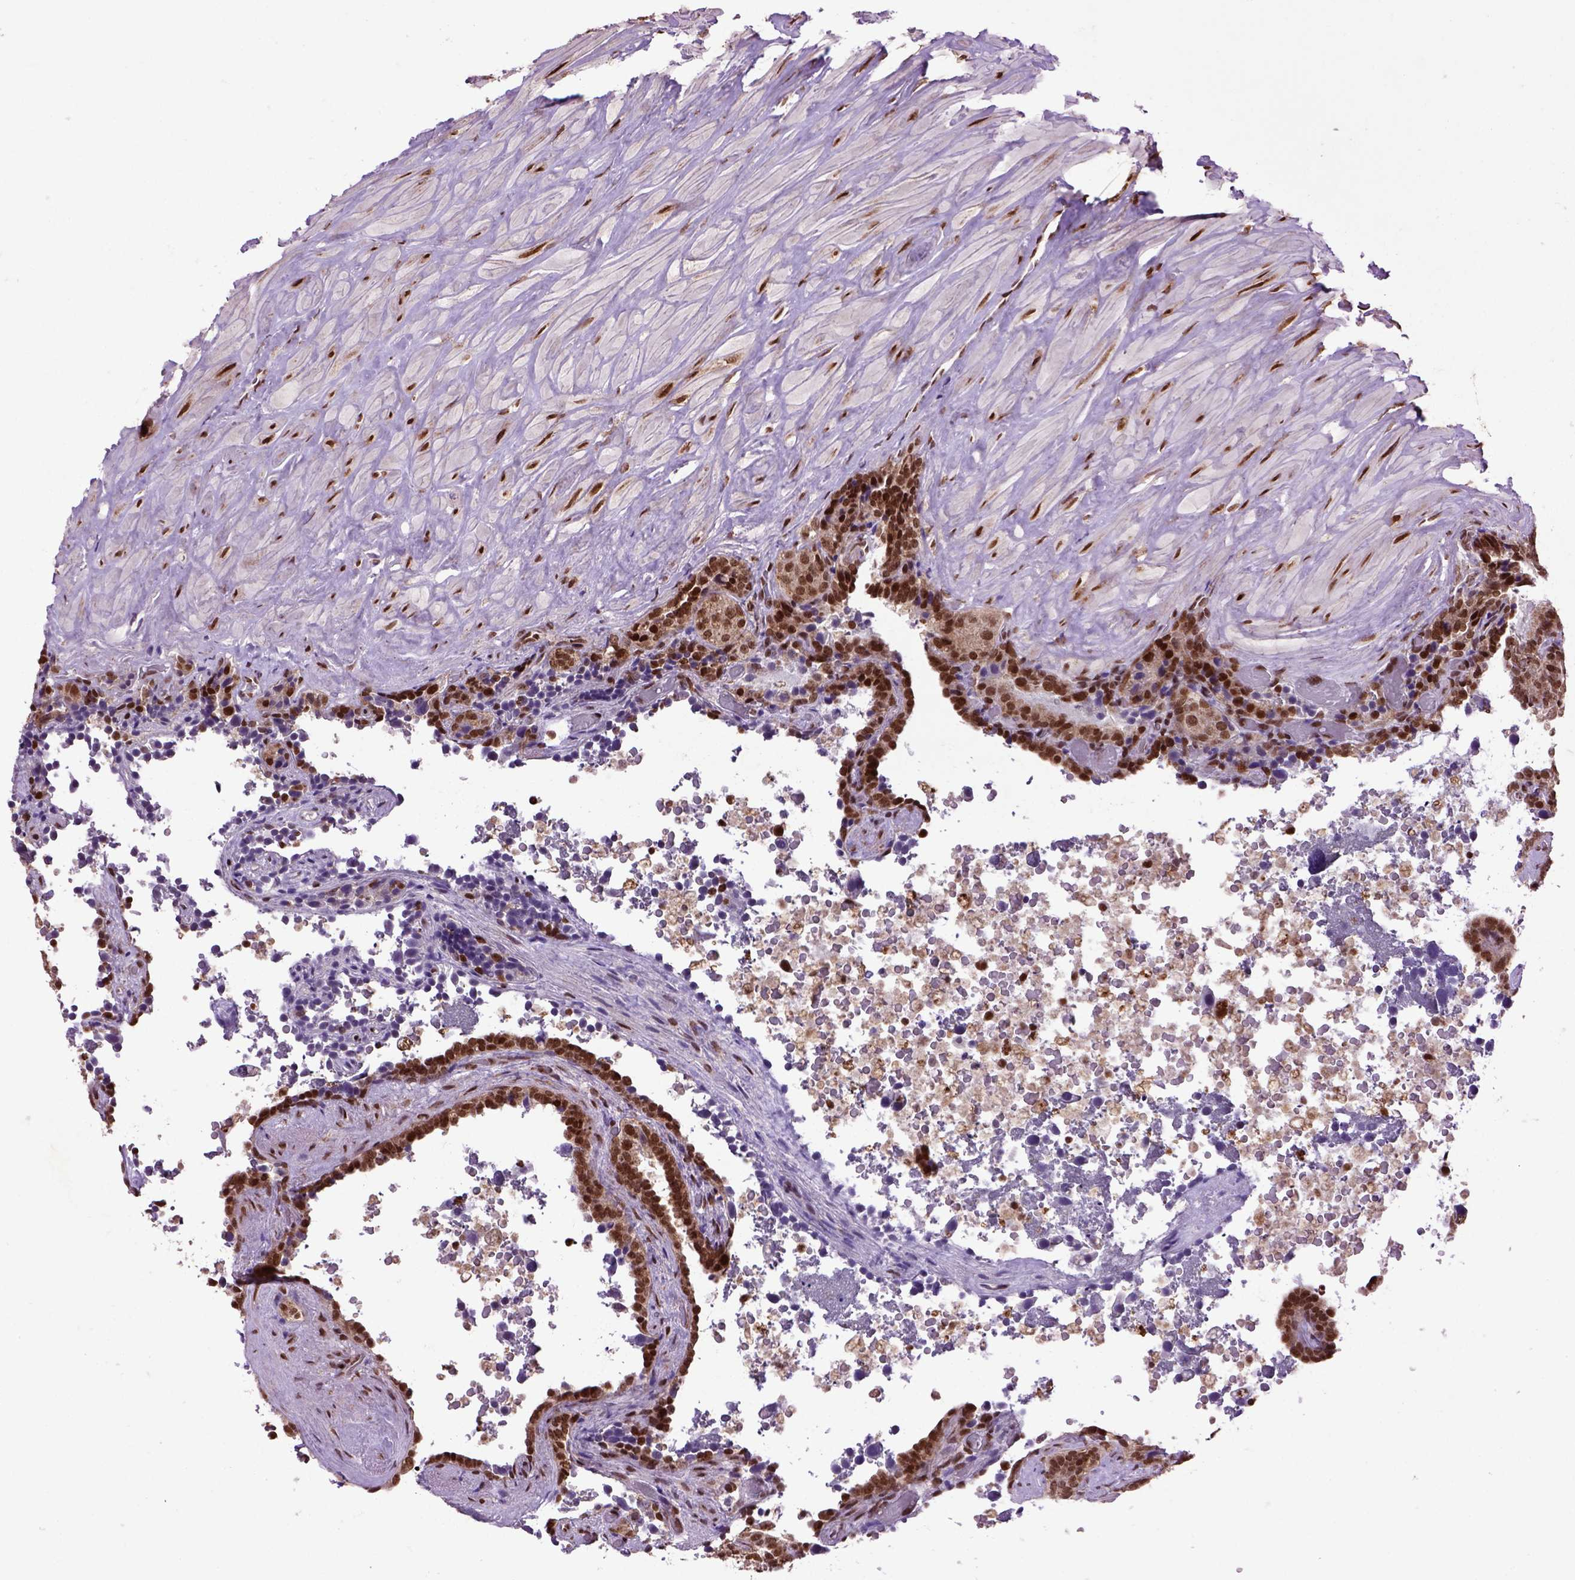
{"staining": {"intensity": "strong", "quantity": ">75%", "location": "nuclear"}, "tissue": "seminal vesicle", "cell_type": "Glandular cells", "image_type": "normal", "snomed": [{"axis": "morphology", "description": "Normal tissue, NOS"}, {"axis": "topography", "description": "Seminal veicle"}], "caption": "DAB immunohistochemical staining of benign seminal vesicle reveals strong nuclear protein staining in approximately >75% of glandular cells.", "gene": "CELF1", "patient": {"sex": "male", "age": 60}}